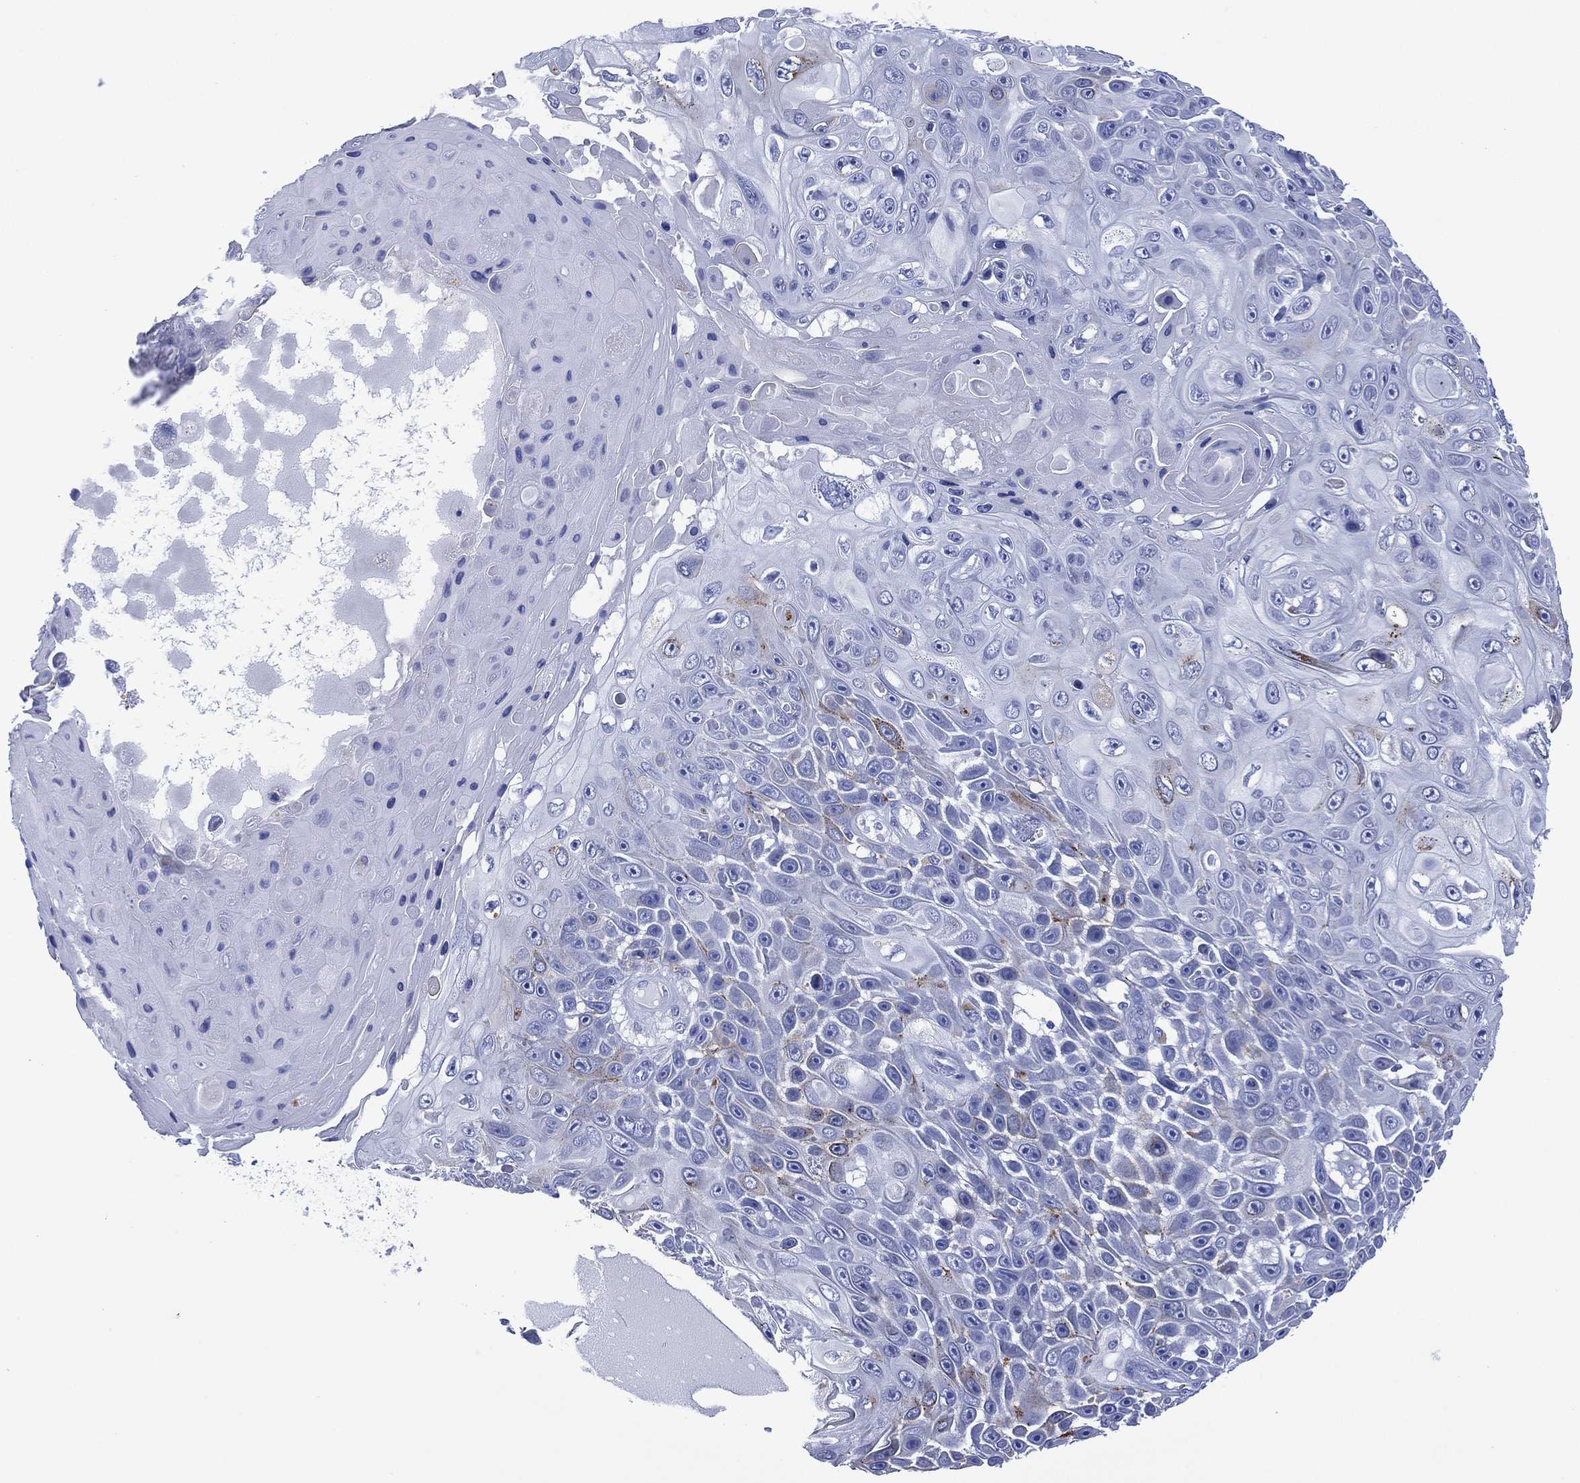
{"staining": {"intensity": "negative", "quantity": "none", "location": "none"}, "tissue": "skin cancer", "cell_type": "Tumor cells", "image_type": "cancer", "snomed": [{"axis": "morphology", "description": "Squamous cell carcinoma, NOS"}, {"axis": "topography", "description": "Skin"}], "caption": "Immunohistochemistry (IHC) photomicrograph of neoplastic tissue: skin cancer stained with DAB demonstrates no significant protein staining in tumor cells. (DAB (3,3'-diaminobenzidine) immunohistochemistry visualized using brightfield microscopy, high magnification).", "gene": "DPP4", "patient": {"sex": "male", "age": 82}}